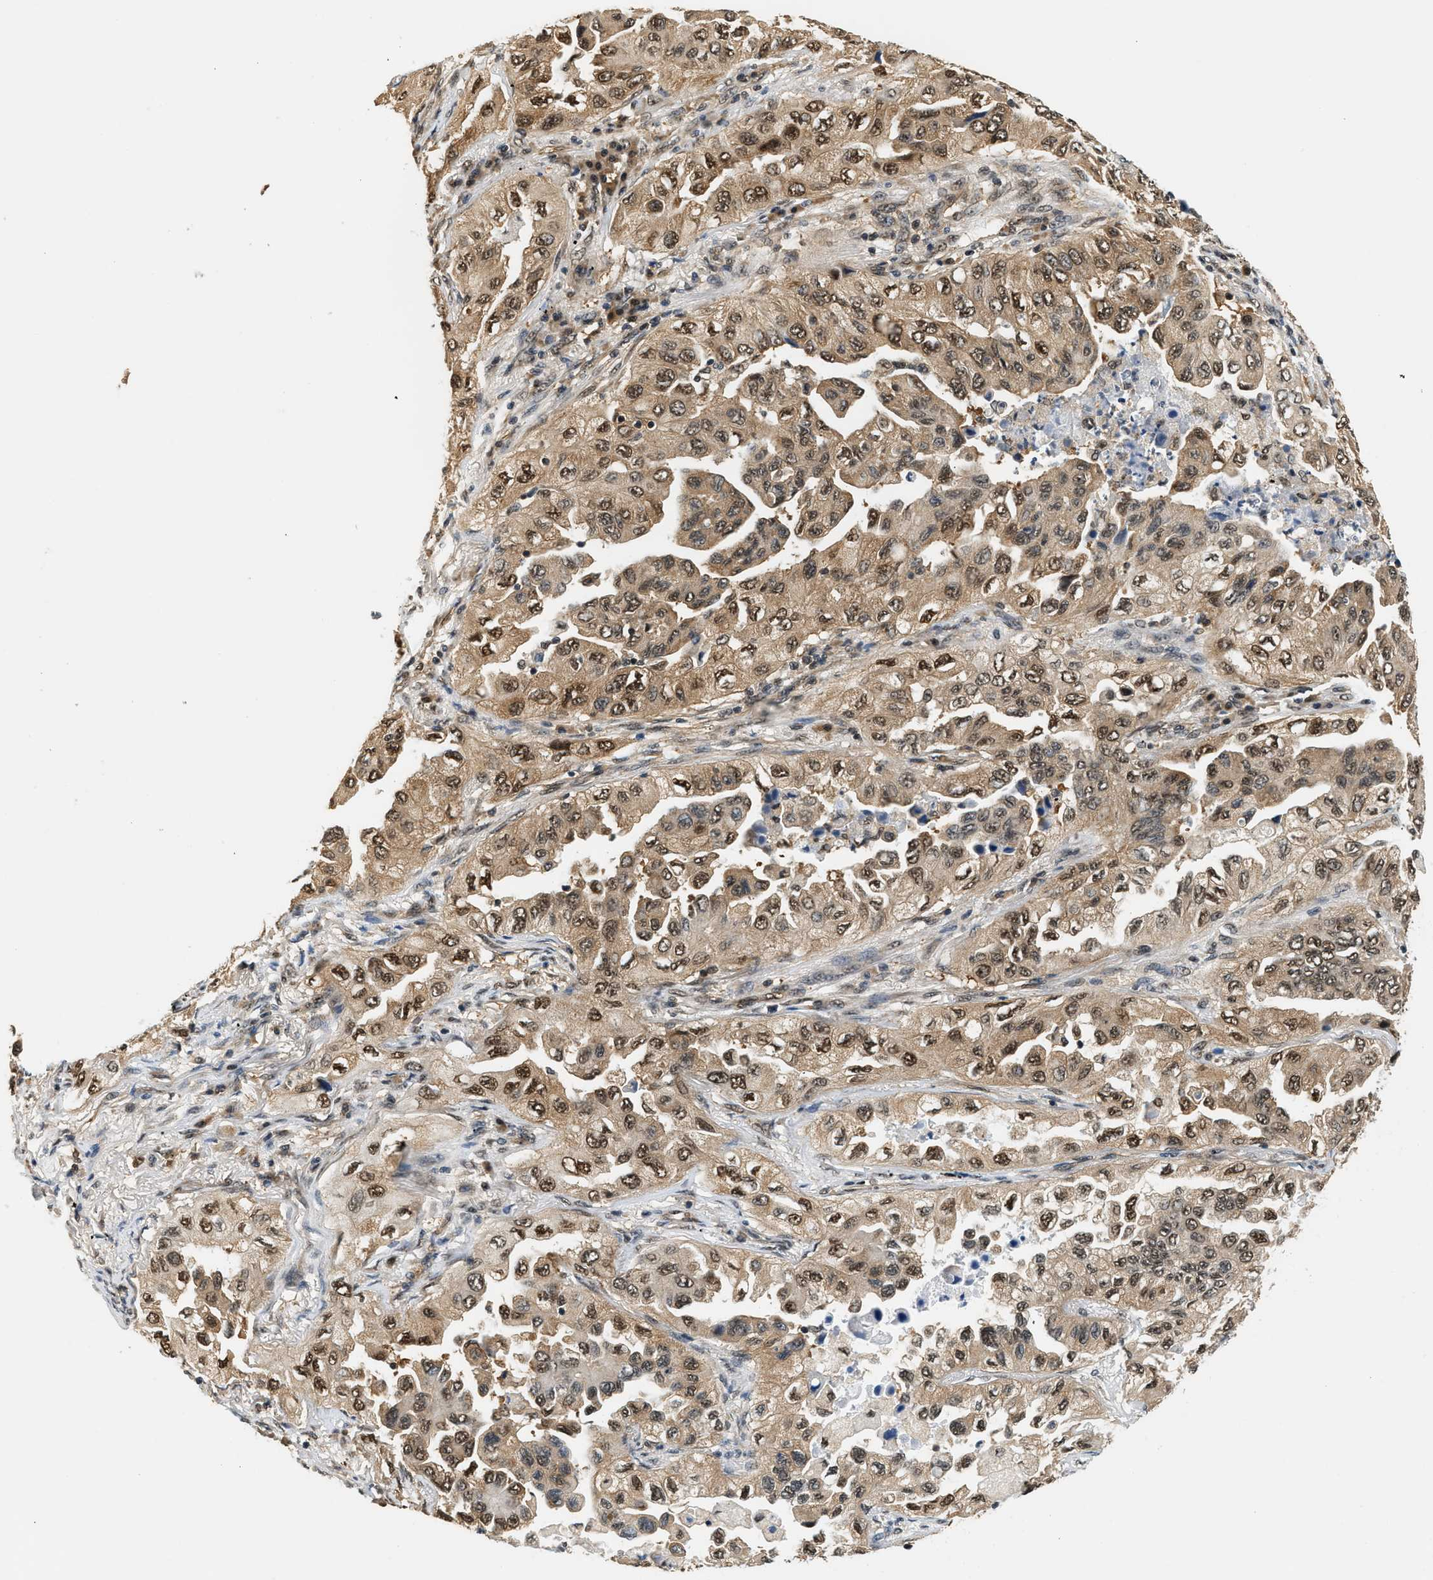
{"staining": {"intensity": "strong", "quantity": ">75%", "location": "cytoplasmic/membranous,nuclear"}, "tissue": "lung cancer", "cell_type": "Tumor cells", "image_type": "cancer", "snomed": [{"axis": "morphology", "description": "Adenocarcinoma, NOS"}, {"axis": "topography", "description": "Lung"}], "caption": "IHC histopathology image of neoplastic tissue: lung adenocarcinoma stained using immunohistochemistry (IHC) demonstrates high levels of strong protein expression localized specifically in the cytoplasmic/membranous and nuclear of tumor cells, appearing as a cytoplasmic/membranous and nuclear brown color.", "gene": "PSMD3", "patient": {"sex": "female", "age": 65}}